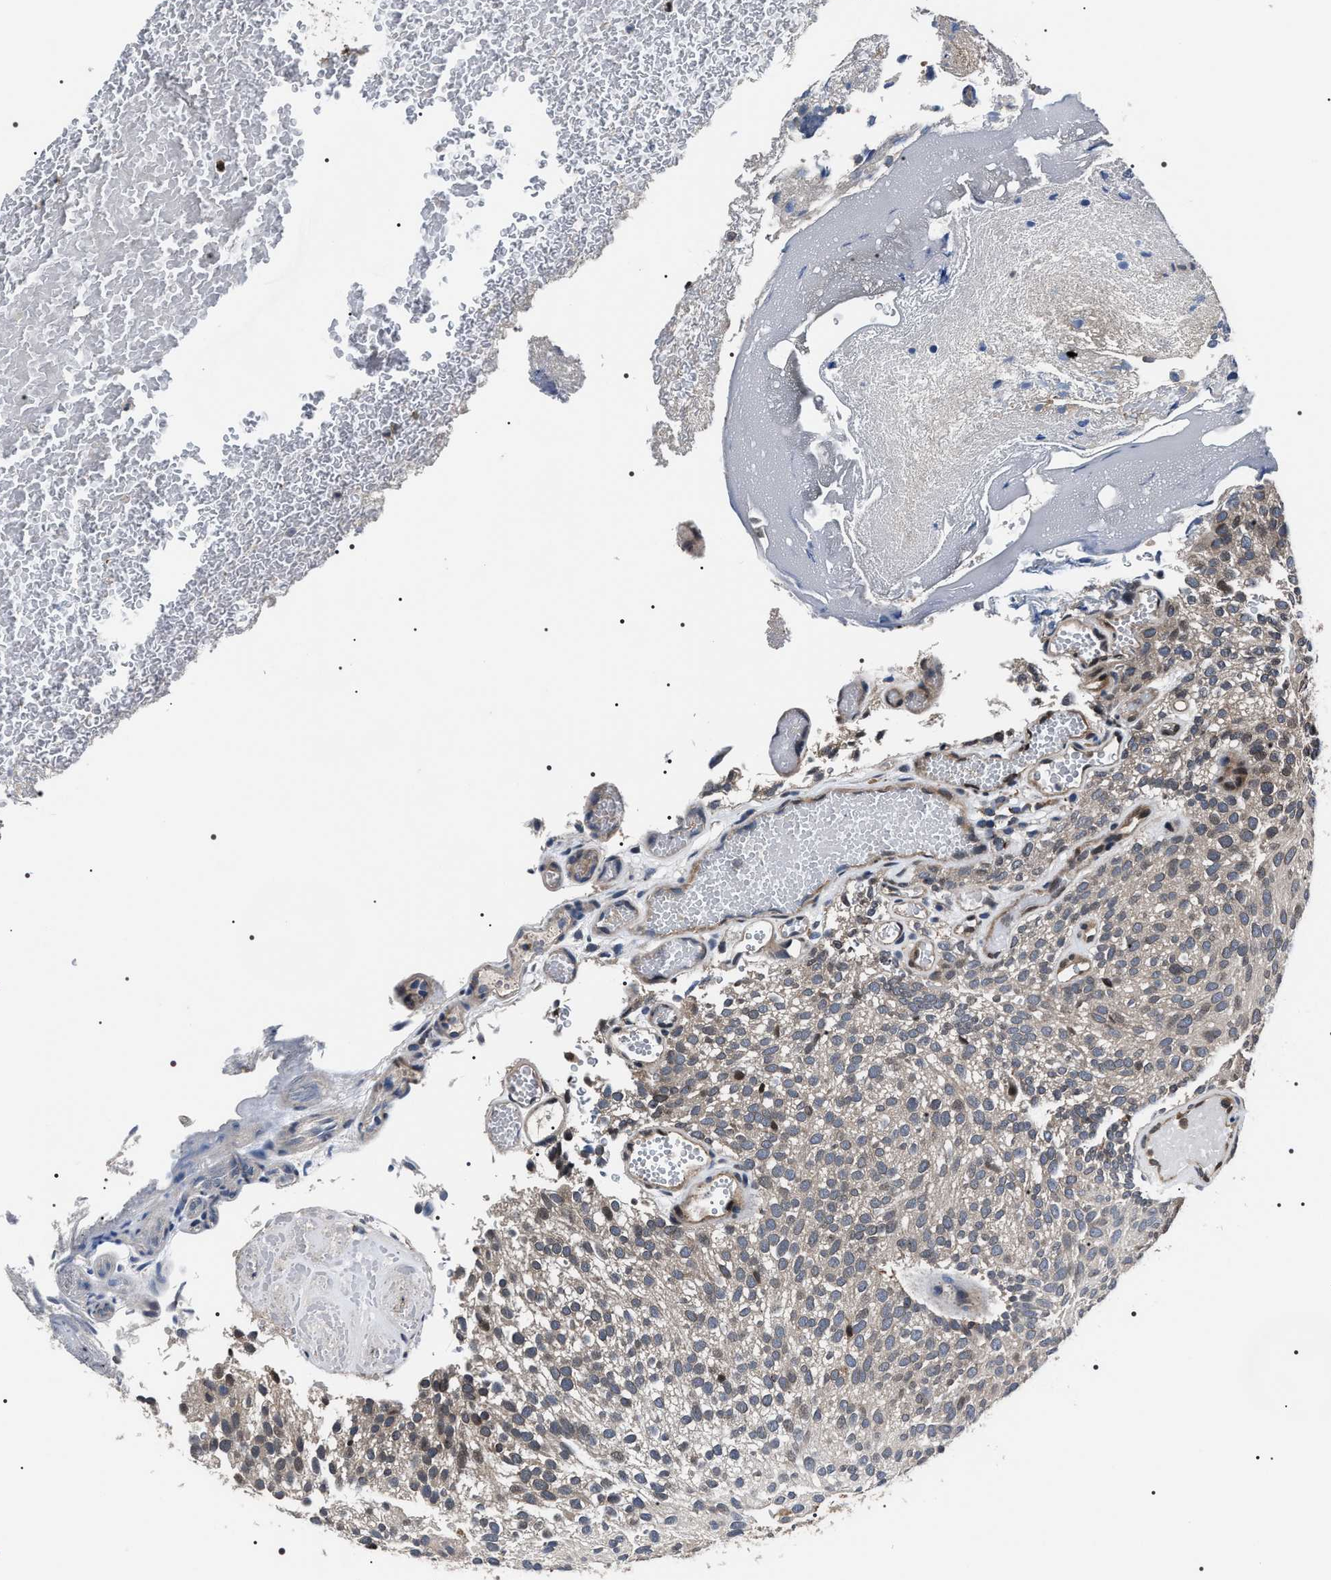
{"staining": {"intensity": "weak", "quantity": "<25%", "location": "nuclear"}, "tissue": "urothelial cancer", "cell_type": "Tumor cells", "image_type": "cancer", "snomed": [{"axis": "morphology", "description": "Urothelial carcinoma, Low grade"}, {"axis": "topography", "description": "Urinary bladder"}], "caption": "An IHC image of urothelial cancer is shown. There is no staining in tumor cells of urothelial cancer.", "gene": "SIPA1", "patient": {"sex": "male", "age": 78}}